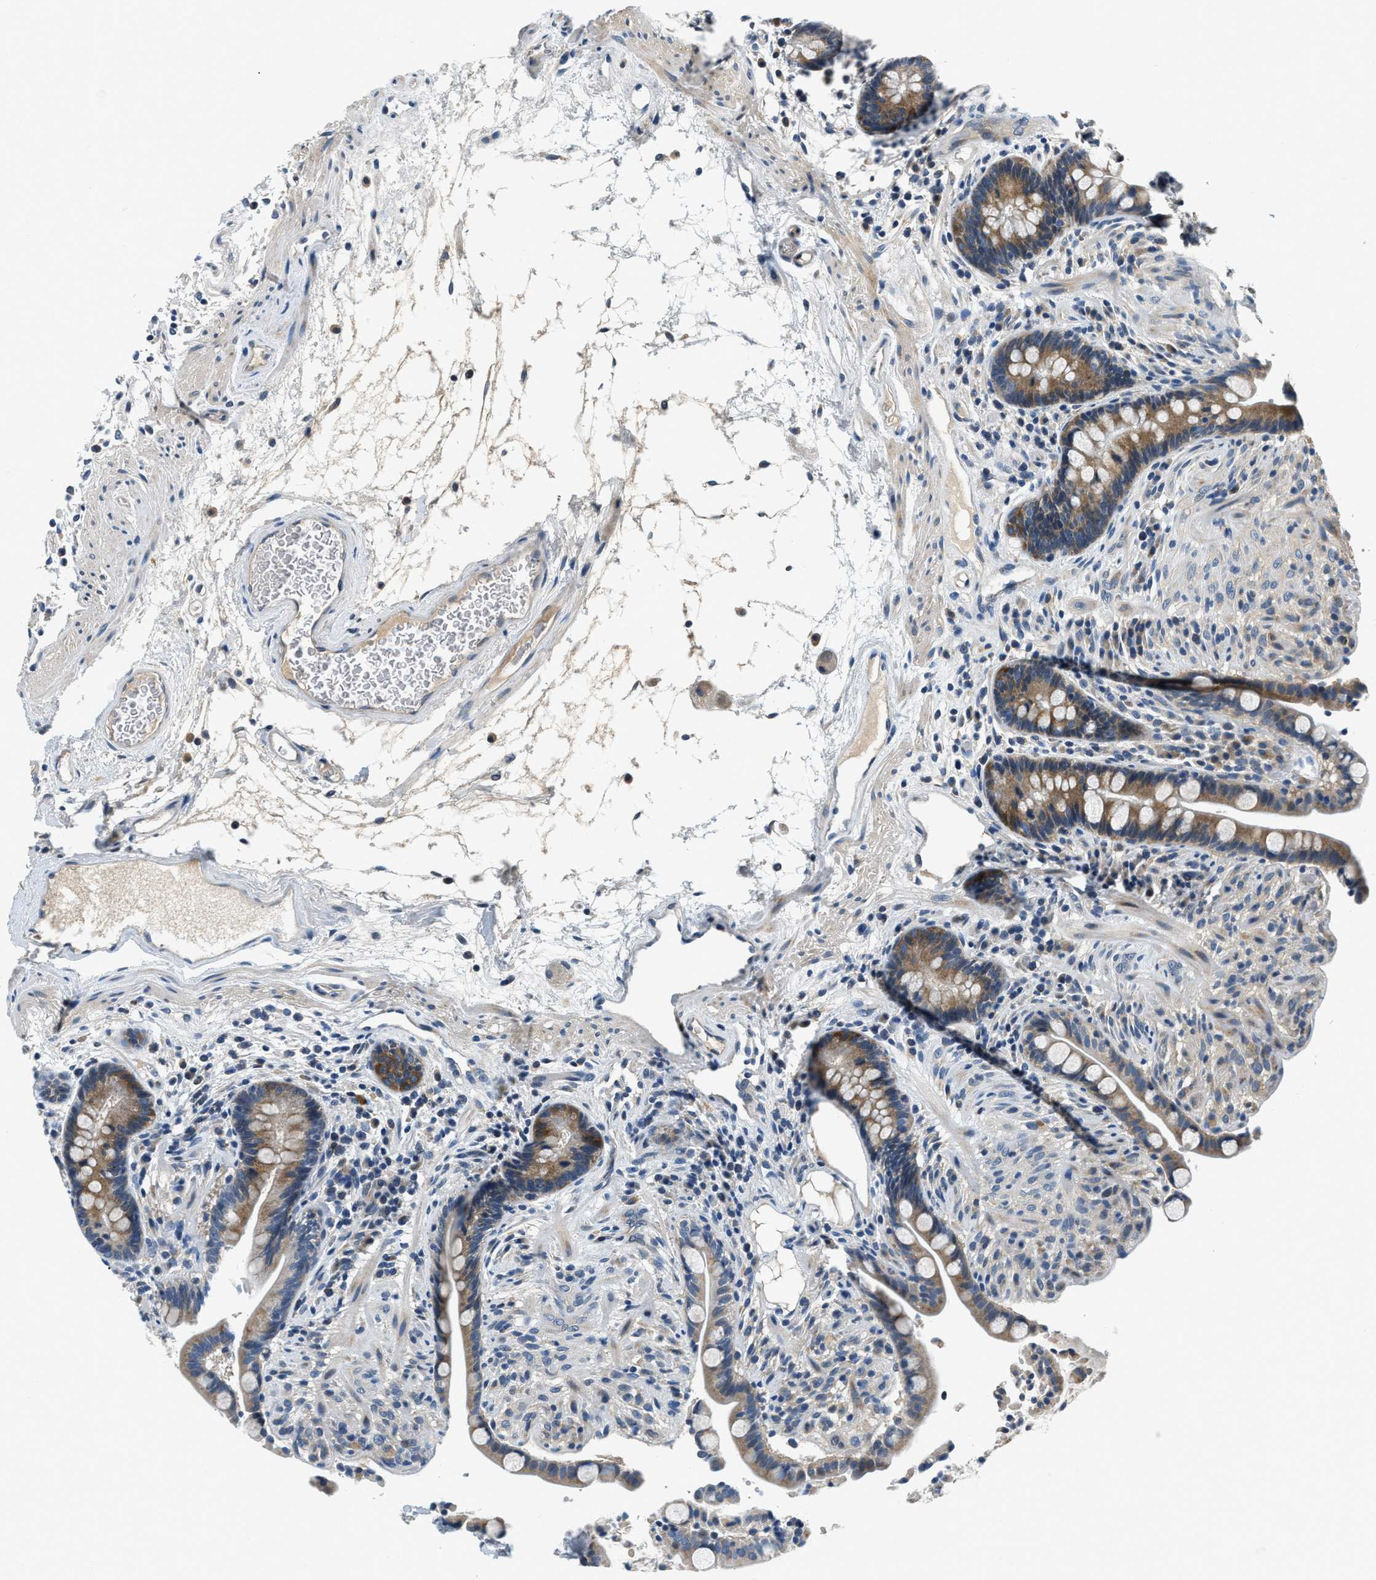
{"staining": {"intensity": "negative", "quantity": "none", "location": "none"}, "tissue": "colon", "cell_type": "Endothelial cells", "image_type": "normal", "snomed": [{"axis": "morphology", "description": "Normal tissue, NOS"}, {"axis": "topography", "description": "Colon"}], "caption": "Human colon stained for a protein using IHC demonstrates no expression in endothelial cells.", "gene": "YAE1", "patient": {"sex": "male", "age": 73}}